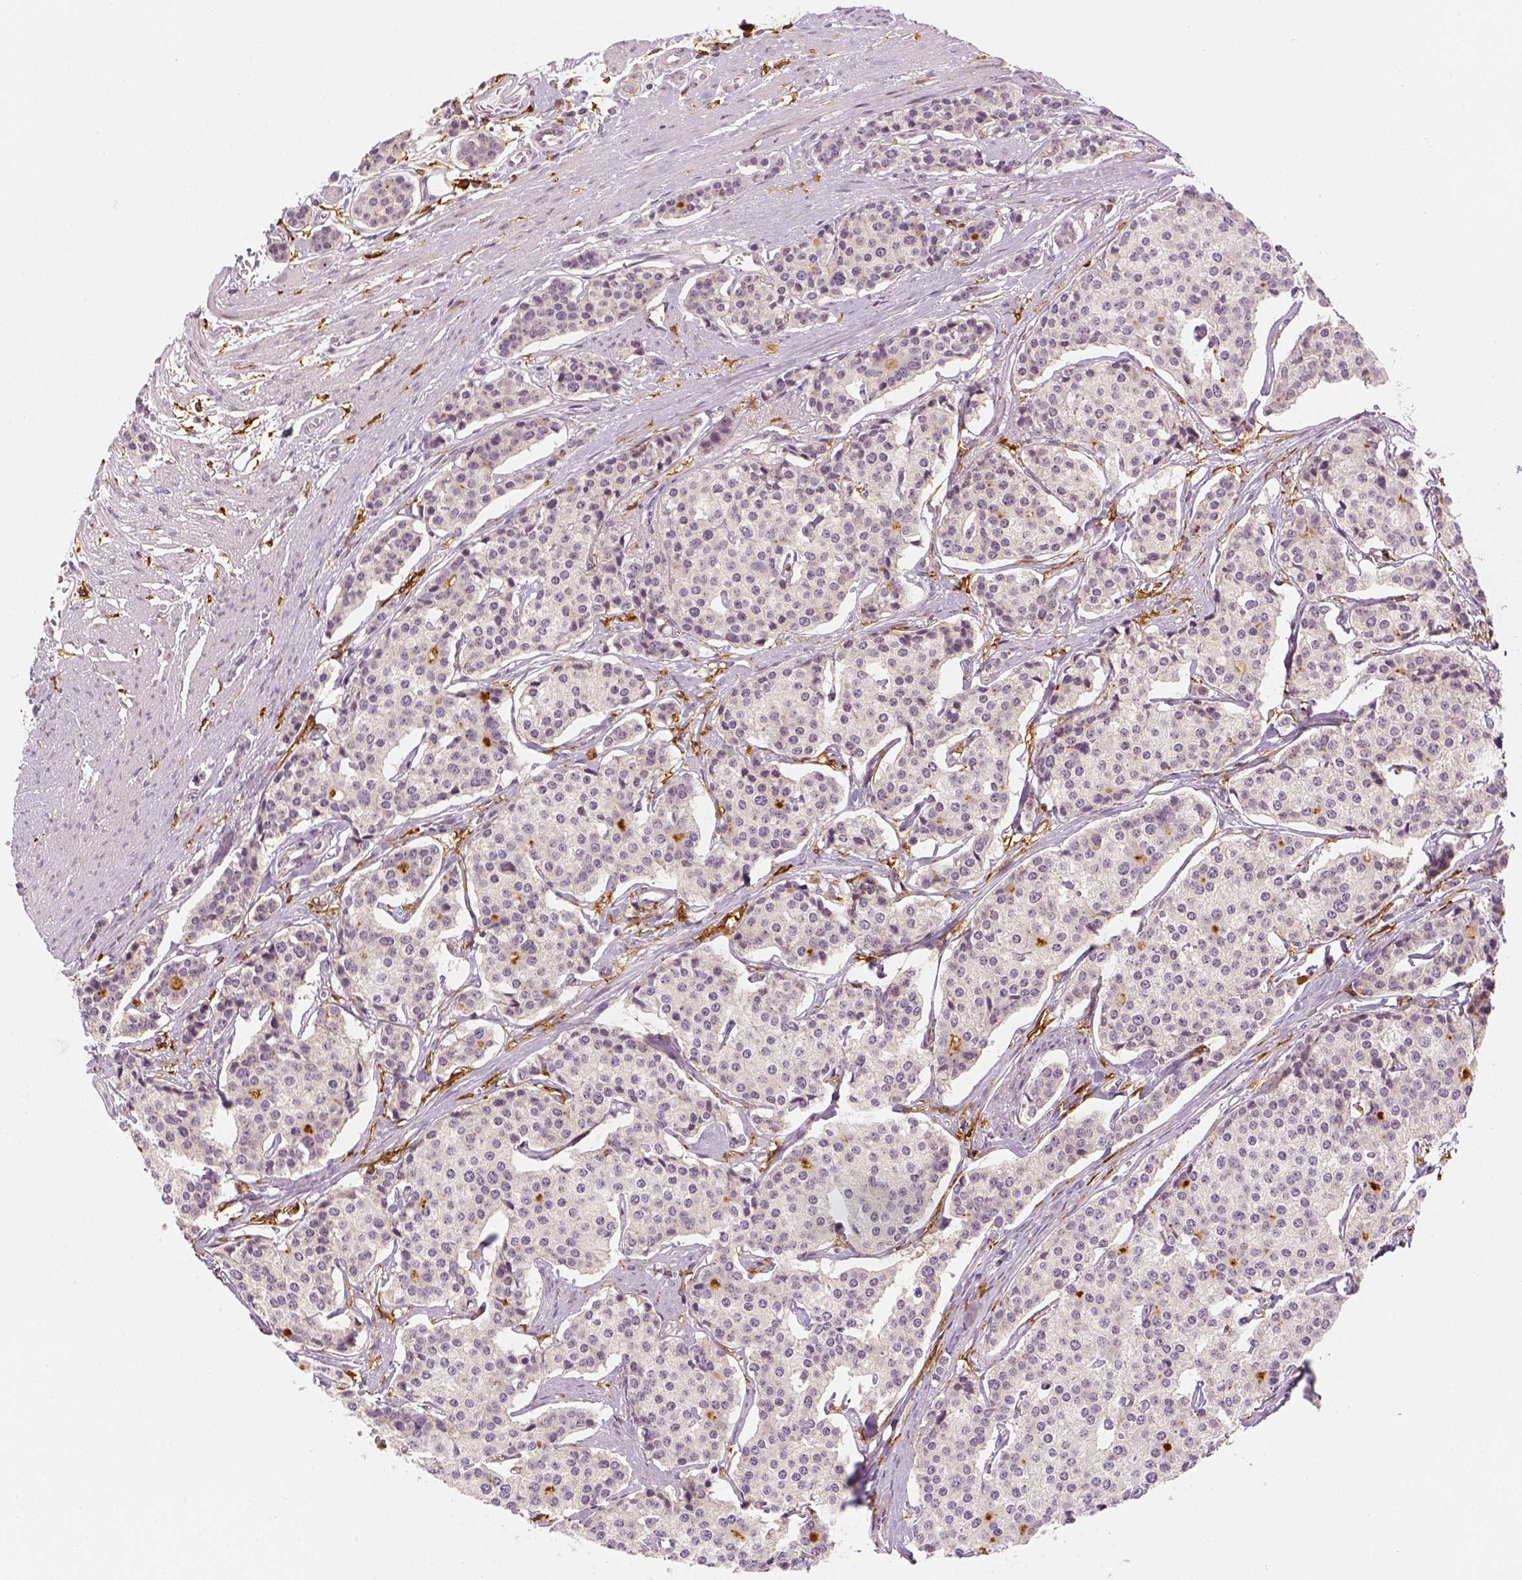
{"staining": {"intensity": "negative", "quantity": "none", "location": "none"}, "tissue": "carcinoid", "cell_type": "Tumor cells", "image_type": "cancer", "snomed": [{"axis": "morphology", "description": "Carcinoid, malignant, NOS"}, {"axis": "topography", "description": "Small intestine"}], "caption": "This is a histopathology image of immunohistochemistry (IHC) staining of malignant carcinoid, which shows no expression in tumor cells.", "gene": "CD14", "patient": {"sex": "female", "age": 65}}